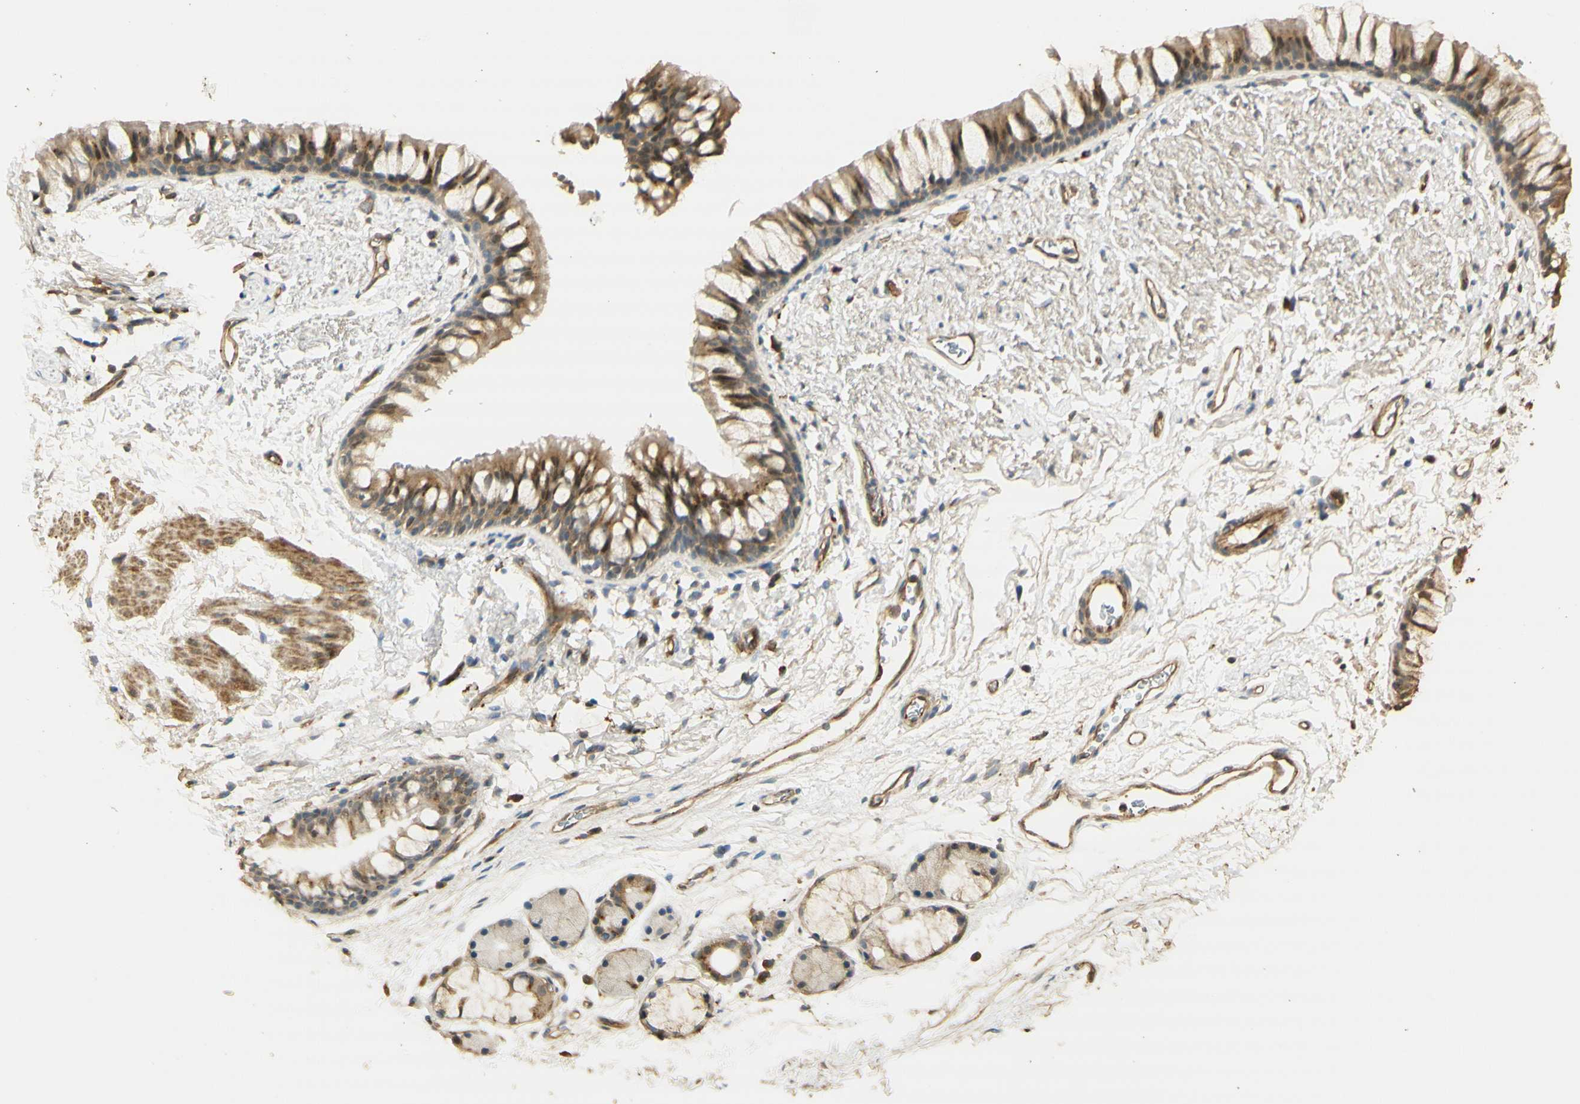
{"staining": {"intensity": "moderate", "quantity": ">75%", "location": "cytoplasmic/membranous"}, "tissue": "adipose tissue", "cell_type": "Adipocytes", "image_type": "normal", "snomed": [{"axis": "morphology", "description": "Normal tissue, NOS"}, {"axis": "topography", "description": "Bronchus"}], "caption": "Immunohistochemistry (IHC) histopathology image of unremarkable human adipose tissue stained for a protein (brown), which demonstrates medium levels of moderate cytoplasmic/membranous staining in approximately >75% of adipocytes.", "gene": "AGER", "patient": {"sex": "female", "age": 73}}